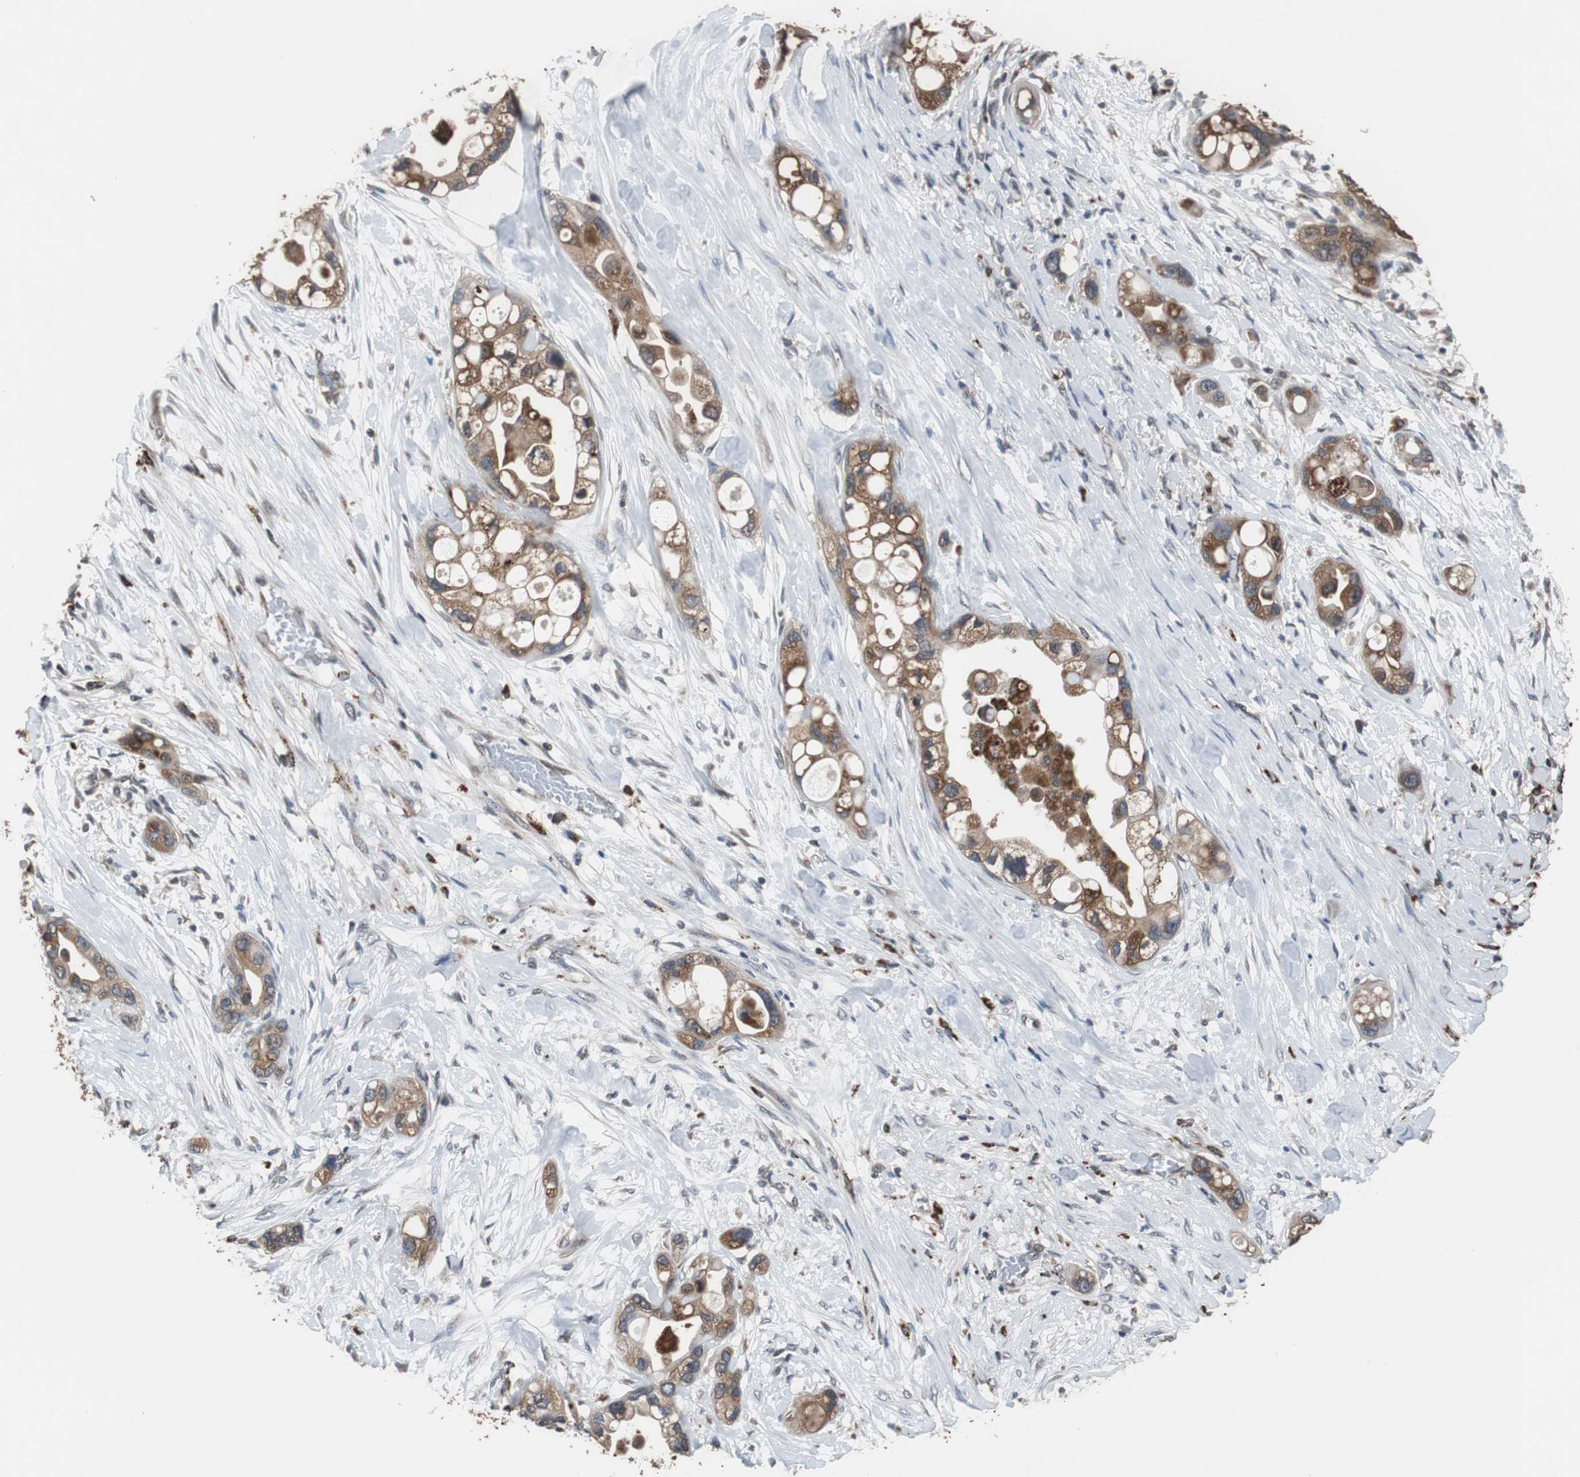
{"staining": {"intensity": "strong", "quantity": ">75%", "location": "cytoplasmic/membranous"}, "tissue": "pancreatic cancer", "cell_type": "Tumor cells", "image_type": "cancer", "snomed": [{"axis": "morphology", "description": "Adenocarcinoma, NOS"}, {"axis": "topography", "description": "Pancreas"}], "caption": "Tumor cells display strong cytoplasmic/membranous staining in about >75% of cells in pancreatic cancer (adenocarcinoma).", "gene": "USP10", "patient": {"sex": "female", "age": 77}}